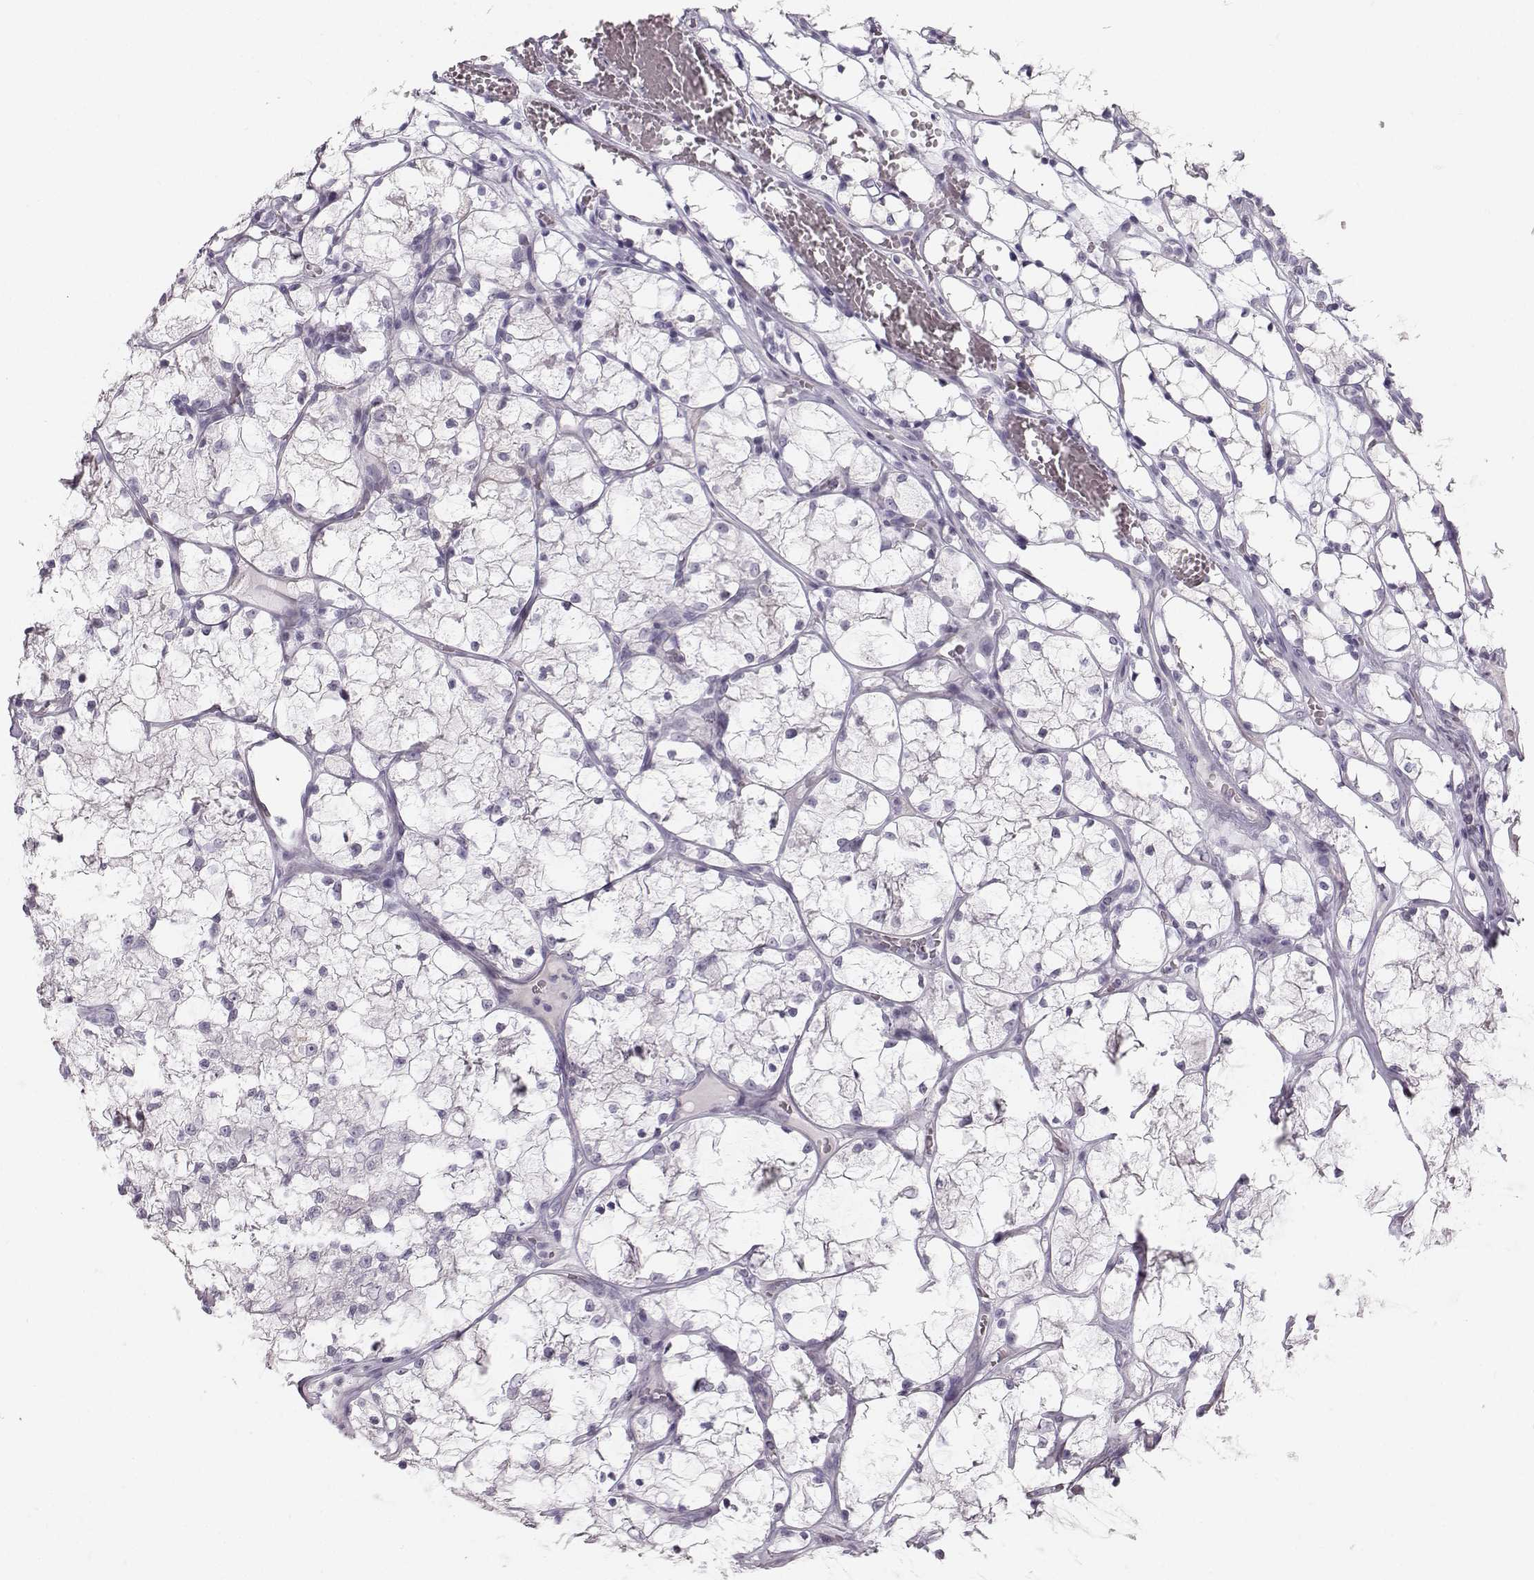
{"staining": {"intensity": "negative", "quantity": "none", "location": "none"}, "tissue": "renal cancer", "cell_type": "Tumor cells", "image_type": "cancer", "snomed": [{"axis": "morphology", "description": "Adenocarcinoma, NOS"}, {"axis": "topography", "description": "Kidney"}], "caption": "High power microscopy photomicrograph of an immunohistochemistry (IHC) image of adenocarcinoma (renal), revealing no significant expression in tumor cells.", "gene": "CASR", "patient": {"sex": "female", "age": 69}}